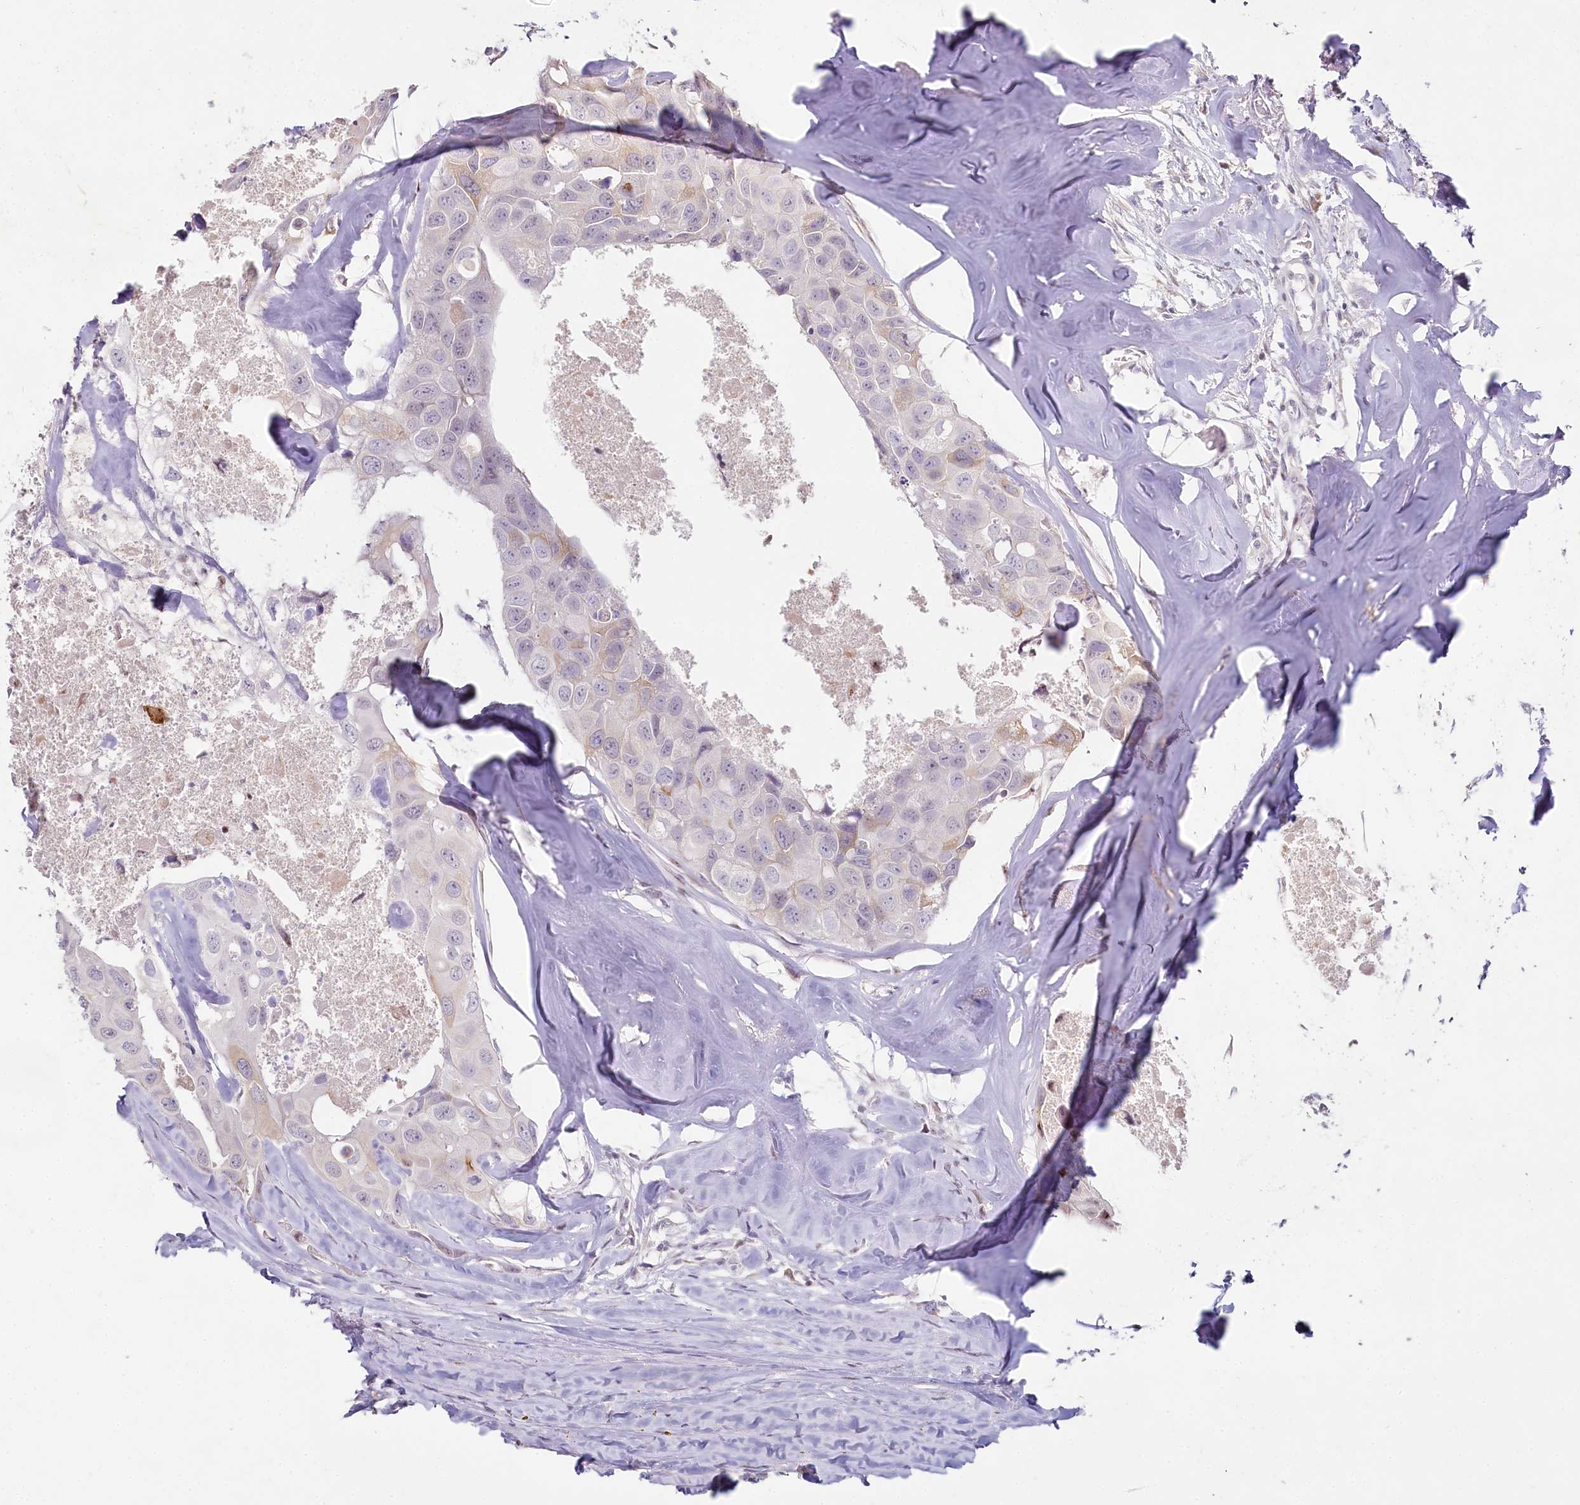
{"staining": {"intensity": "negative", "quantity": "none", "location": "none"}, "tissue": "head and neck cancer", "cell_type": "Tumor cells", "image_type": "cancer", "snomed": [{"axis": "morphology", "description": "Adenocarcinoma, NOS"}, {"axis": "morphology", "description": "Adenocarcinoma, metastatic, NOS"}, {"axis": "topography", "description": "Head-Neck"}], "caption": "Head and neck cancer (metastatic adenocarcinoma) was stained to show a protein in brown. There is no significant staining in tumor cells.", "gene": "HPD", "patient": {"sex": "male", "age": 75}}